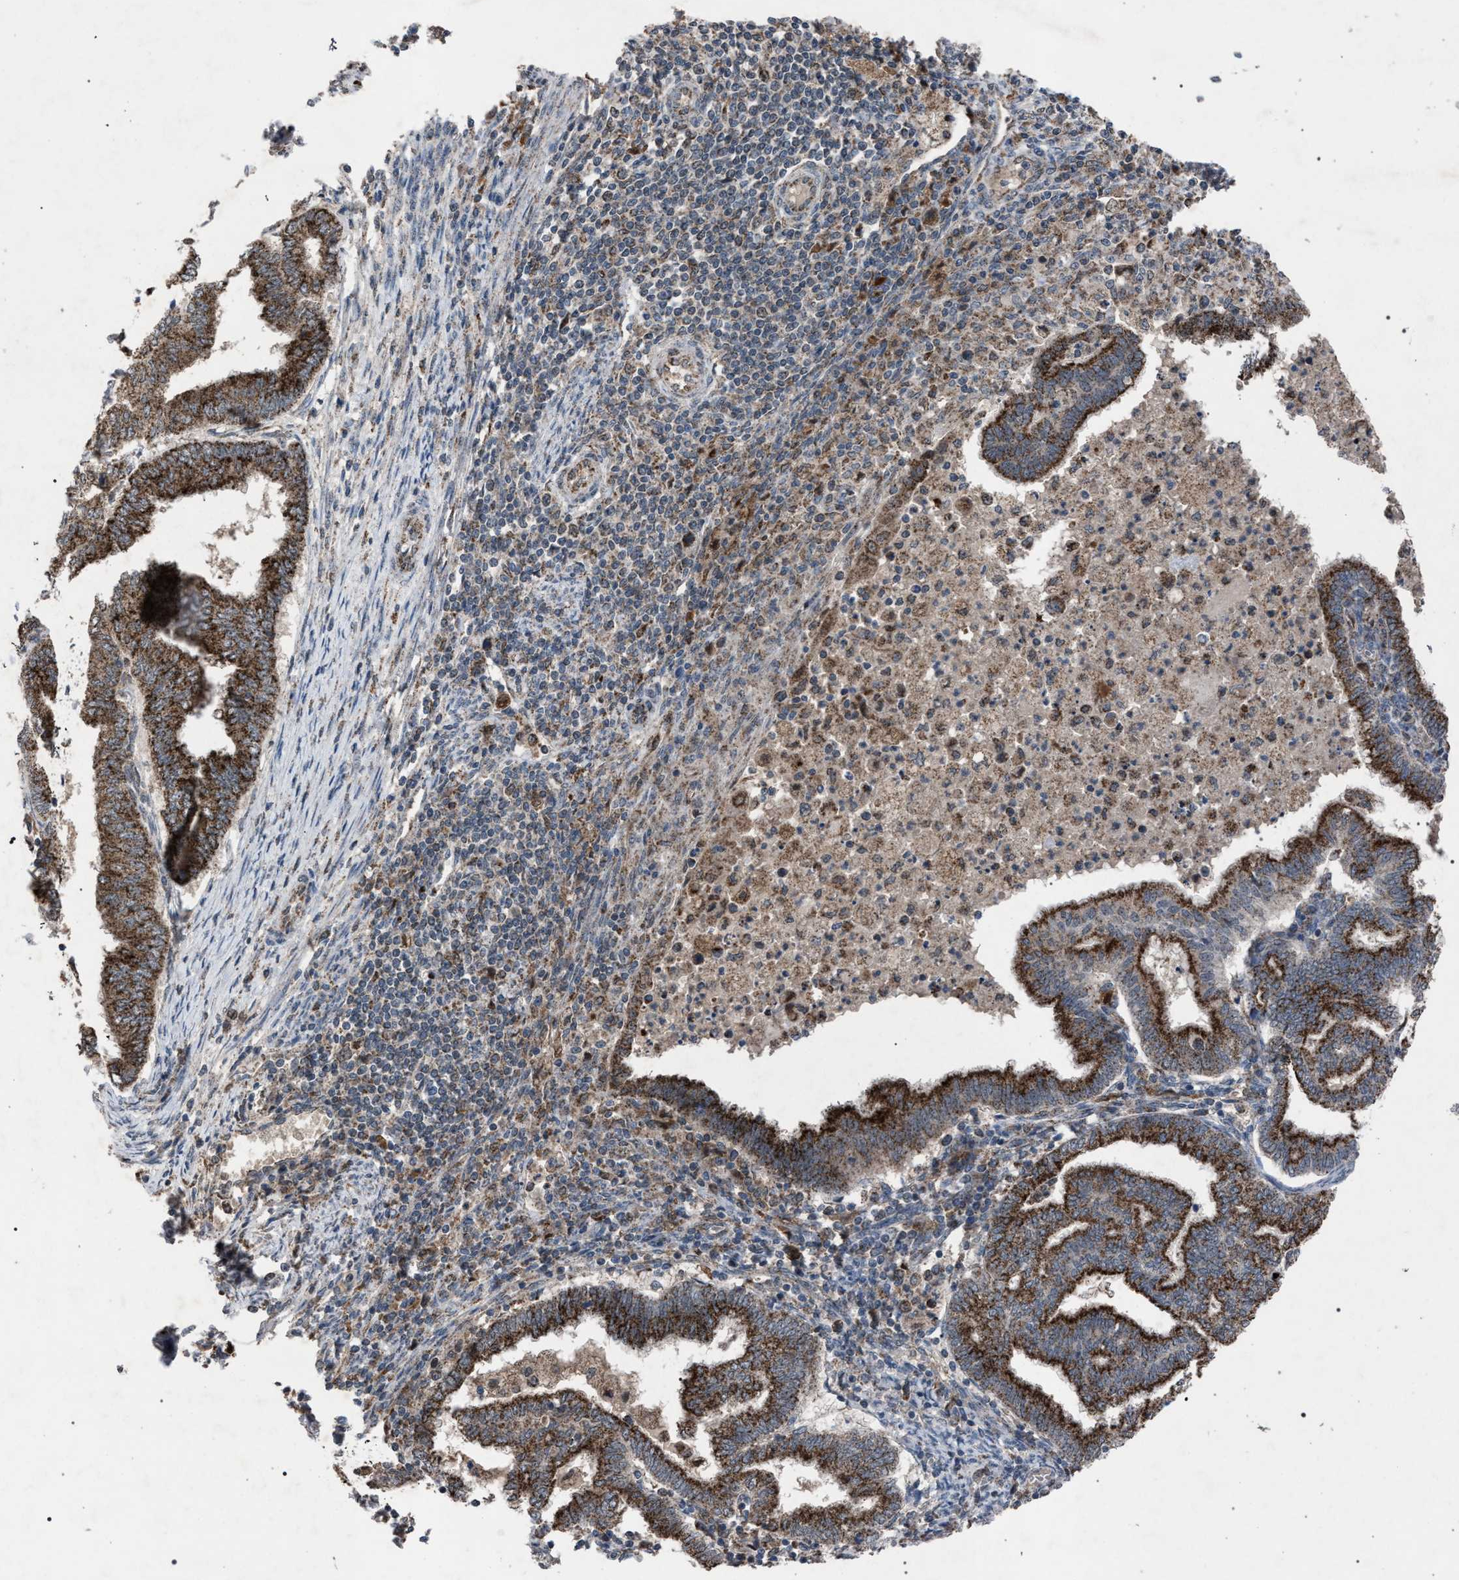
{"staining": {"intensity": "strong", "quantity": ">75%", "location": "cytoplasmic/membranous"}, "tissue": "endometrial cancer", "cell_type": "Tumor cells", "image_type": "cancer", "snomed": [{"axis": "morphology", "description": "Polyp, NOS"}, {"axis": "morphology", "description": "Adenocarcinoma, NOS"}, {"axis": "morphology", "description": "Adenoma, NOS"}, {"axis": "topography", "description": "Endometrium"}], "caption": "This histopathology image exhibits immunohistochemistry (IHC) staining of endometrial cancer (polyp), with high strong cytoplasmic/membranous positivity in approximately >75% of tumor cells.", "gene": "HSD17B4", "patient": {"sex": "female", "age": 79}}